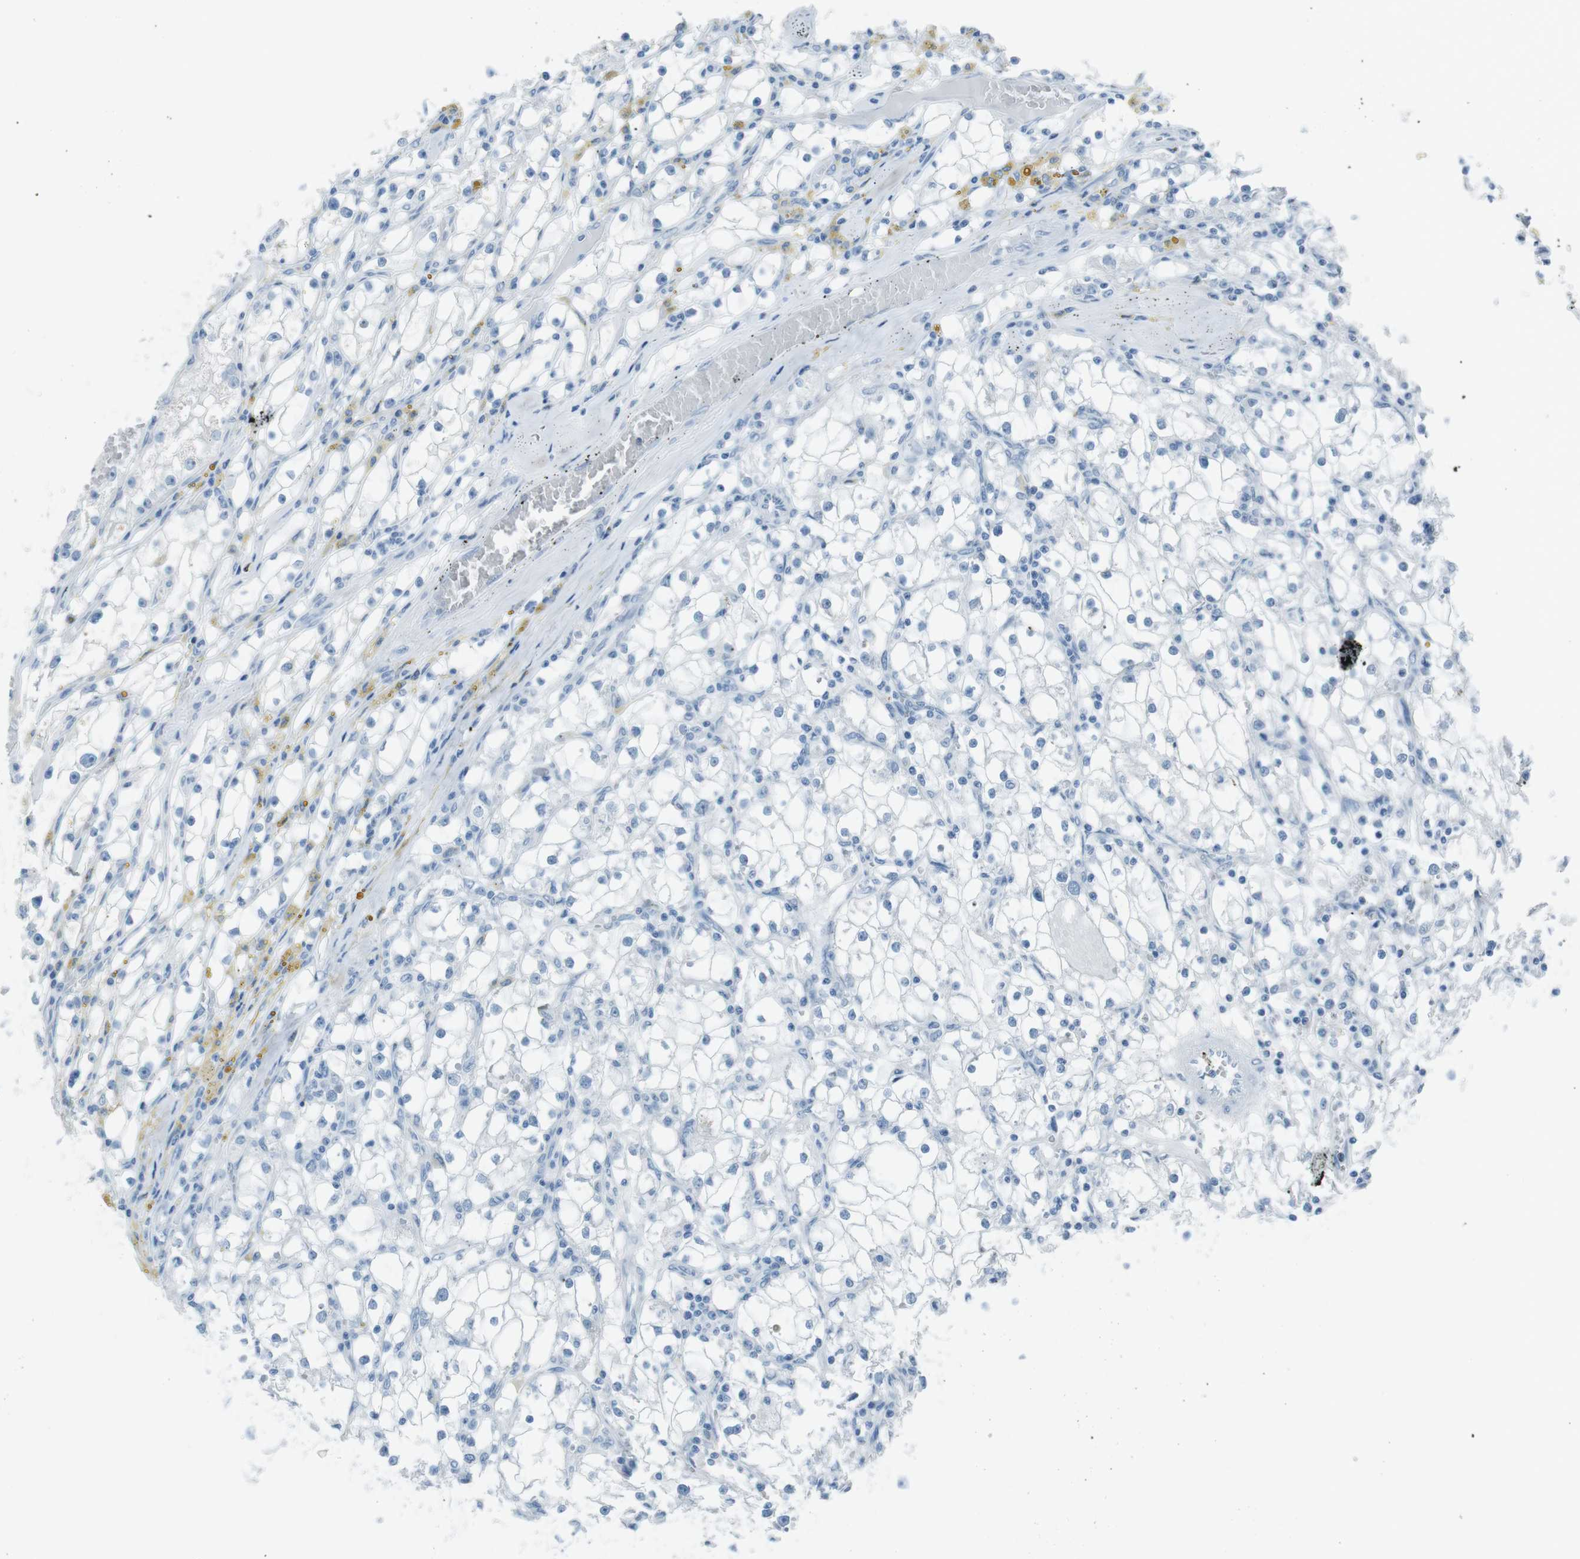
{"staining": {"intensity": "negative", "quantity": "none", "location": "none"}, "tissue": "renal cancer", "cell_type": "Tumor cells", "image_type": "cancer", "snomed": [{"axis": "morphology", "description": "Adenocarcinoma, NOS"}, {"axis": "topography", "description": "Kidney"}], "caption": "Tumor cells show no significant expression in adenocarcinoma (renal).", "gene": "TMEM207", "patient": {"sex": "male", "age": 56}}